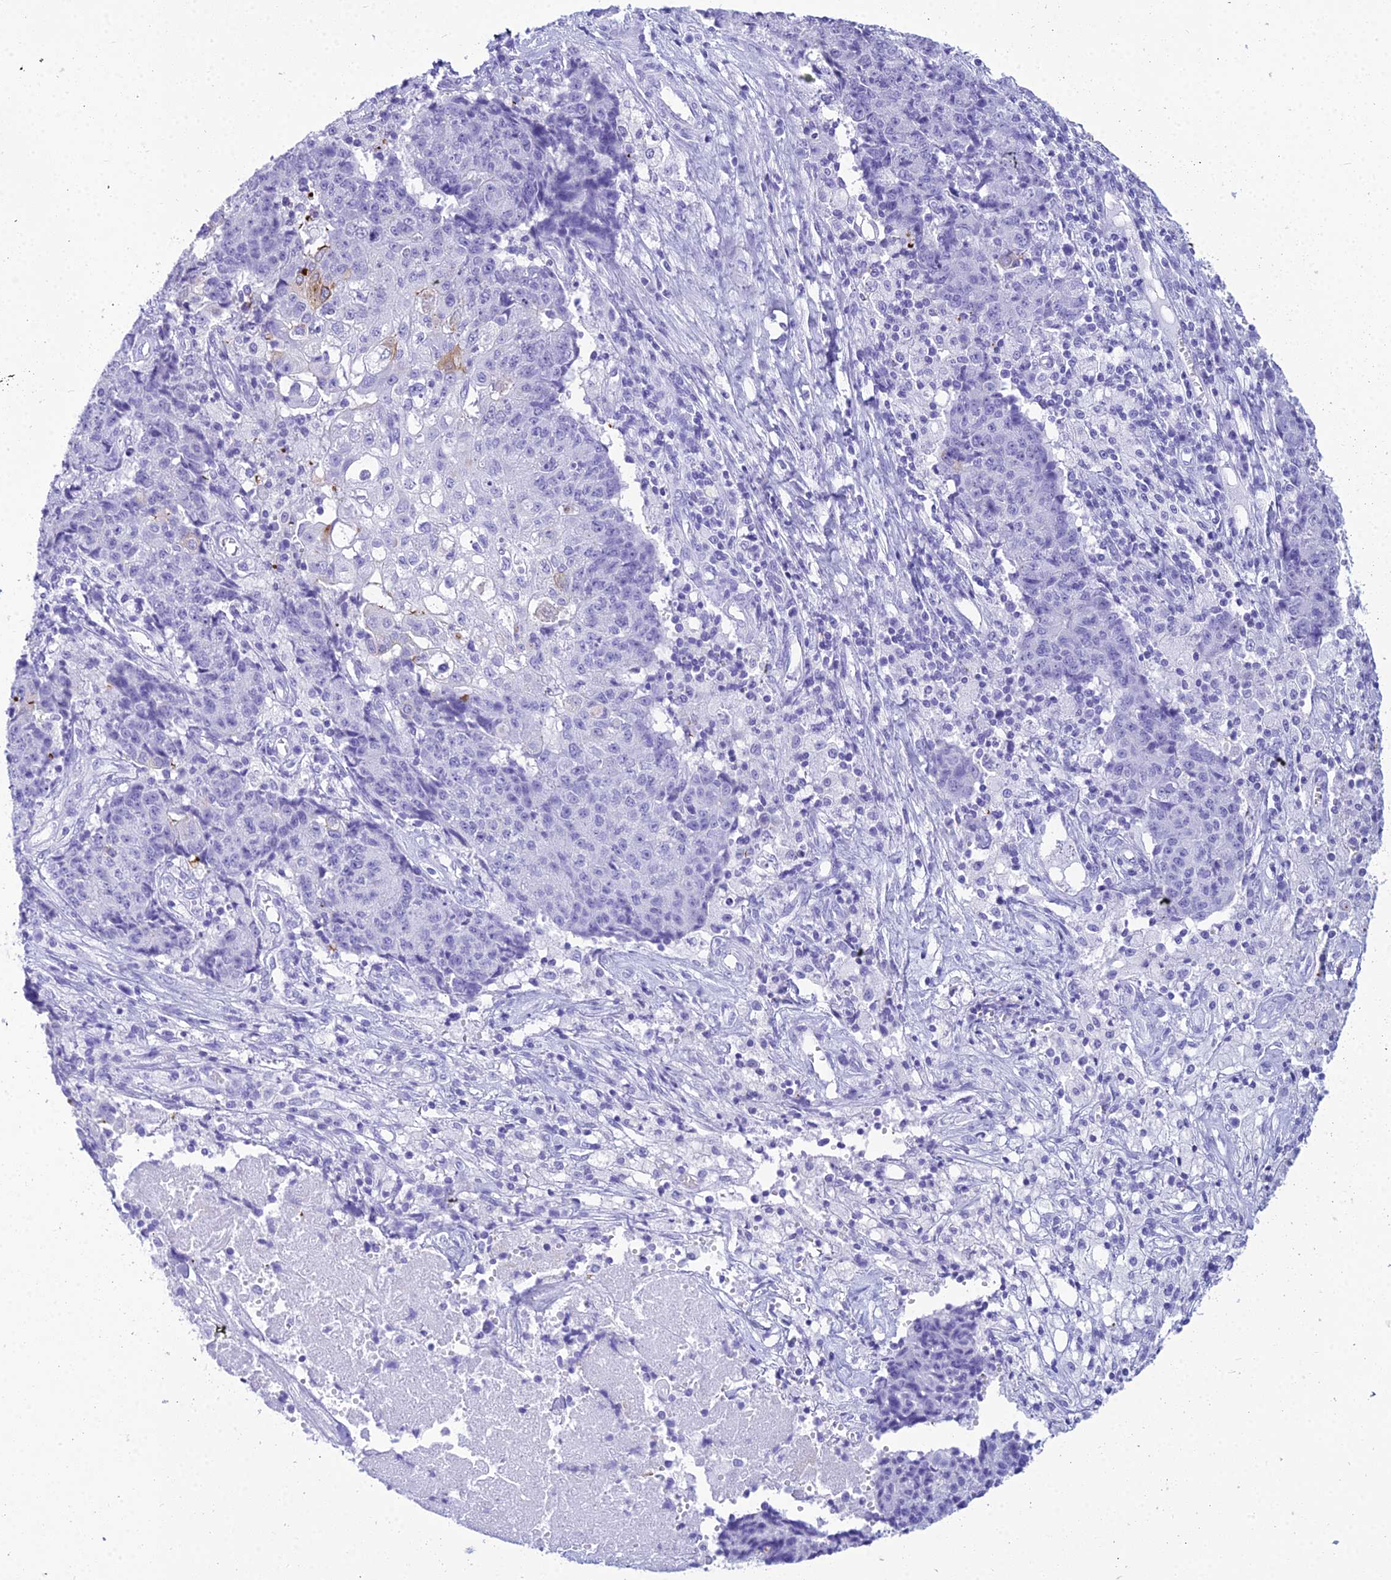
{"staining": {"intensity": "negative", "quantity": "none", "location": "none"}, "tissue": "ovarian cancer", "cell_type": "Tumor cells", "image_type": "cancer", "snomed": [{"axis": "morphology", "description": "Carcinoma, endometroid"}, {"axis": "topography", "description": "Ovary"}], "caption": "Immunohistochemical staining of ovarian endometroid carcinoma reveals no significant expression in tumor cells.", "gene": "ZNF442", "patient": {"sex": "female", "age": 42}}